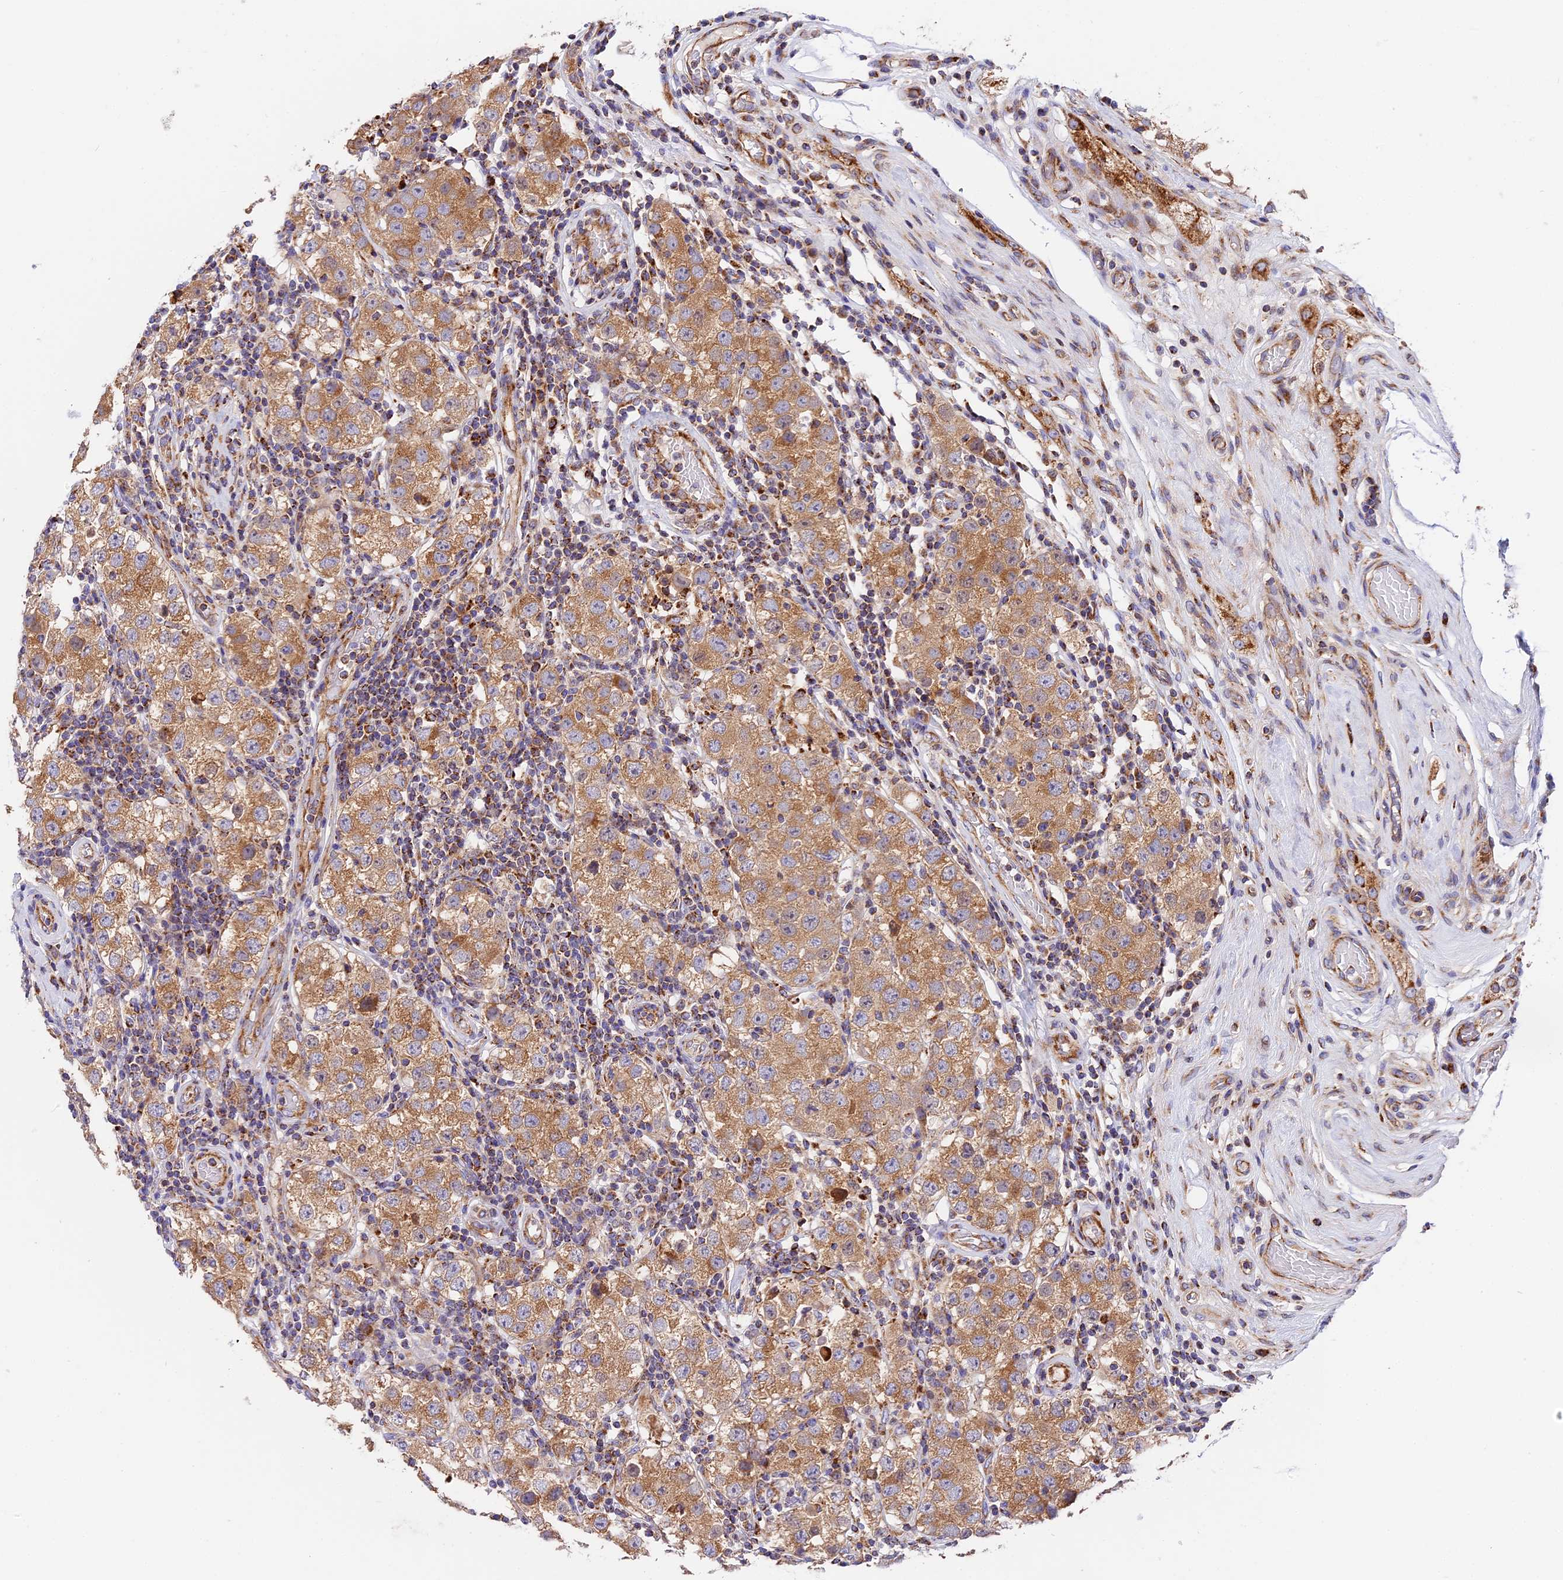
{"staining": {"intensity": "moderate", "quantity": ">75%", "location": "cytoplasmic/membranous"}, "tissue": "testis cancer", "cell_type": "Tumor cells", "image_type": "cancer", "snomed": [{"axis": "morphology", "description": "Seminoma, NOS"}, {"axis": "topography", "description": "Testis"}], "caption": "Human testis seminoma stained with a brown dye shows moderate cytoplasmic/membranous positive expression in approximately >75% of tumor cells.", "gene": "MRAS", "patient": {"sex": "male", "age": 34}}